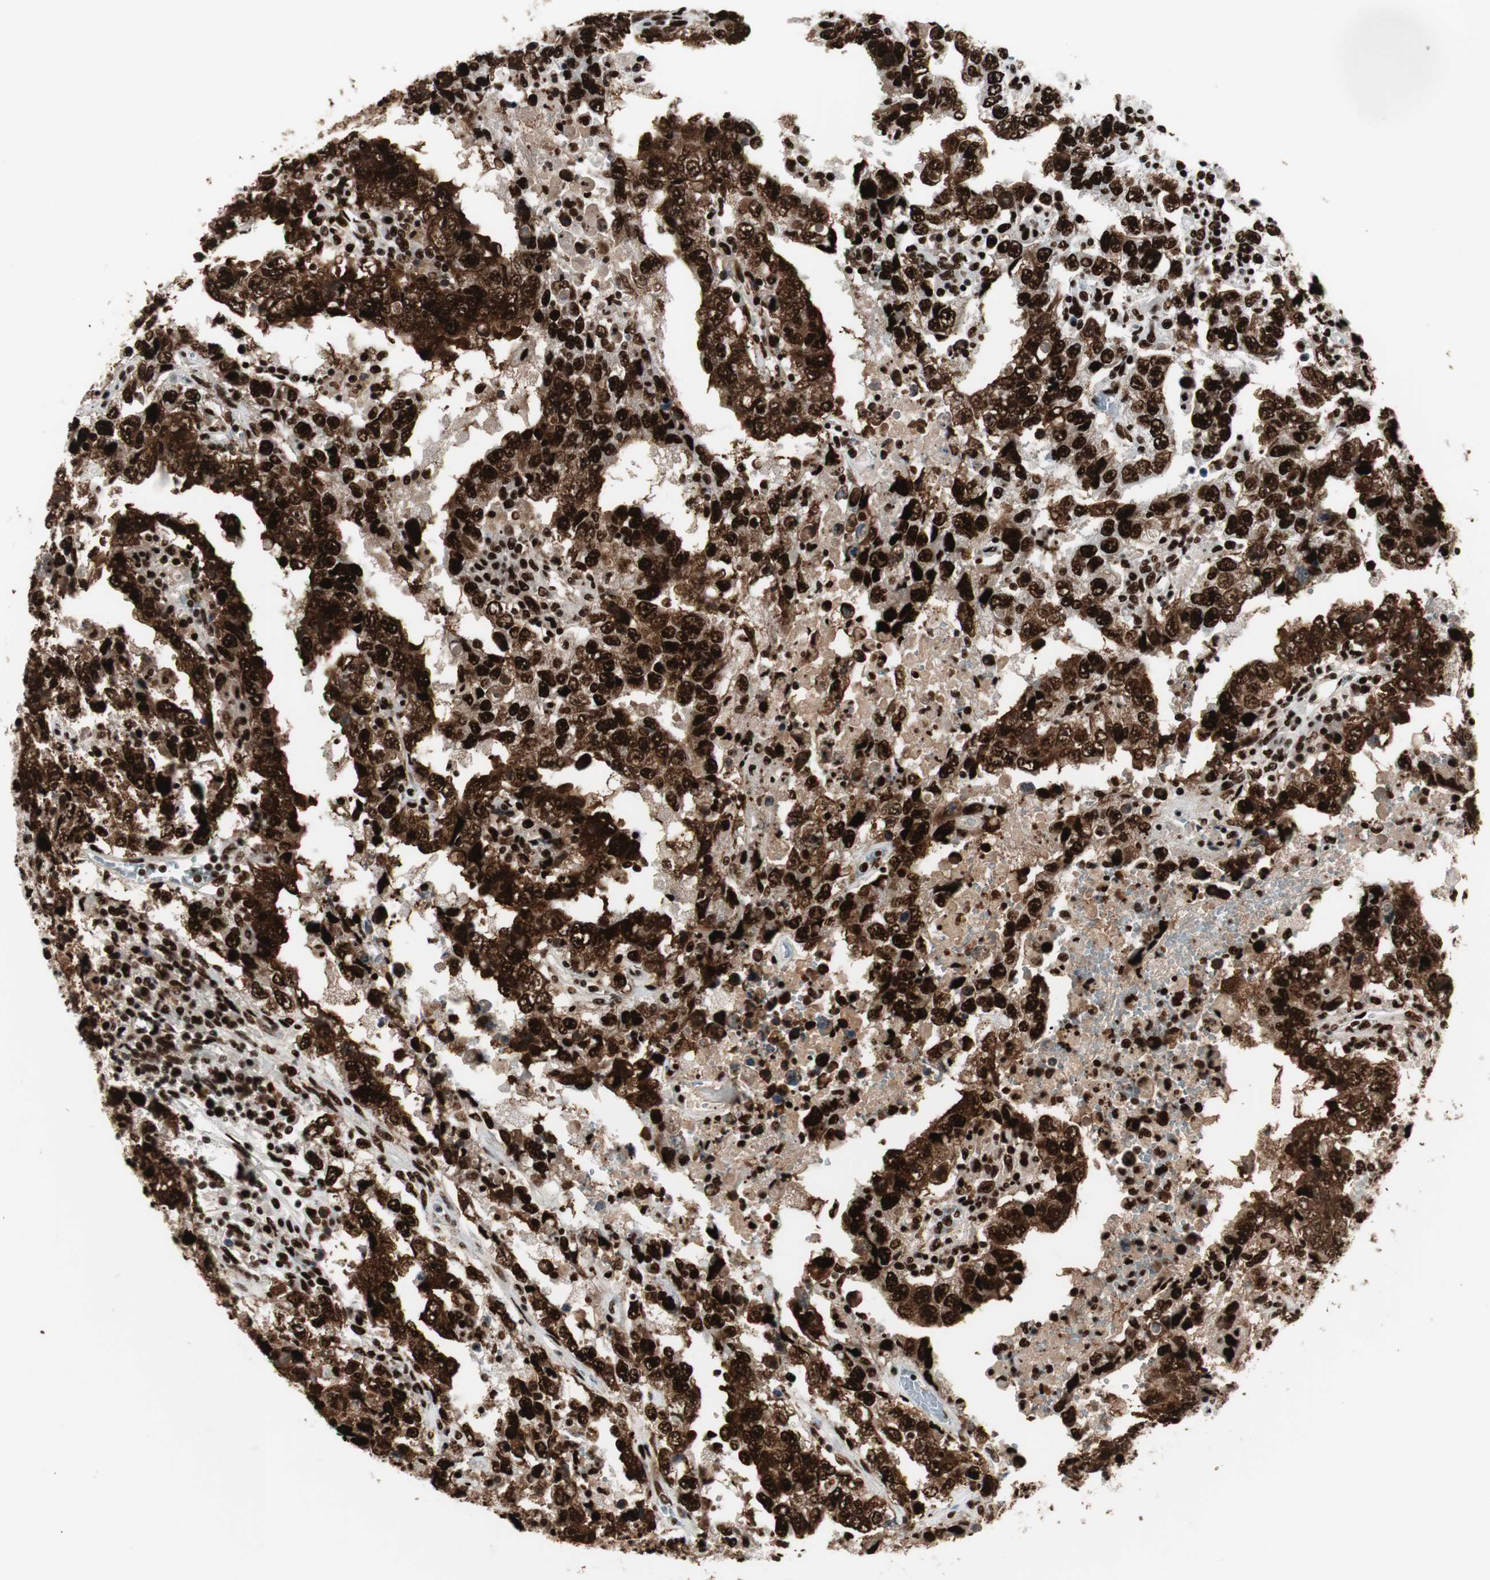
{"staining": {"intensity": "strong", "quantity": ">75%", "location": "cytoplasmic/membranous,nuclear"}, "tissue": "testis cancer", "cell_type": "Tumor cells", "image_type": "cancer", "snomed": [{"axis": "morphology", "description": "Carcinoma, Embryonal, NOS"}, {"axis": "topography", "description": "Testis"}], "caption": "Protein expression analysis of human embryonal carcinoma (testis) reveals strong cytoplasmic/membranous and nuclear expression in about >75% of tumor cells. The staining was performed using DAB (3,3'-diaminobenzidine) to visualize the protein expression in brown, while the nuclei were stained in blue with hematoxylin (Magnification: 20x).", "gene": "PSME3", "patient": {"sex": "male", "age": 26}}